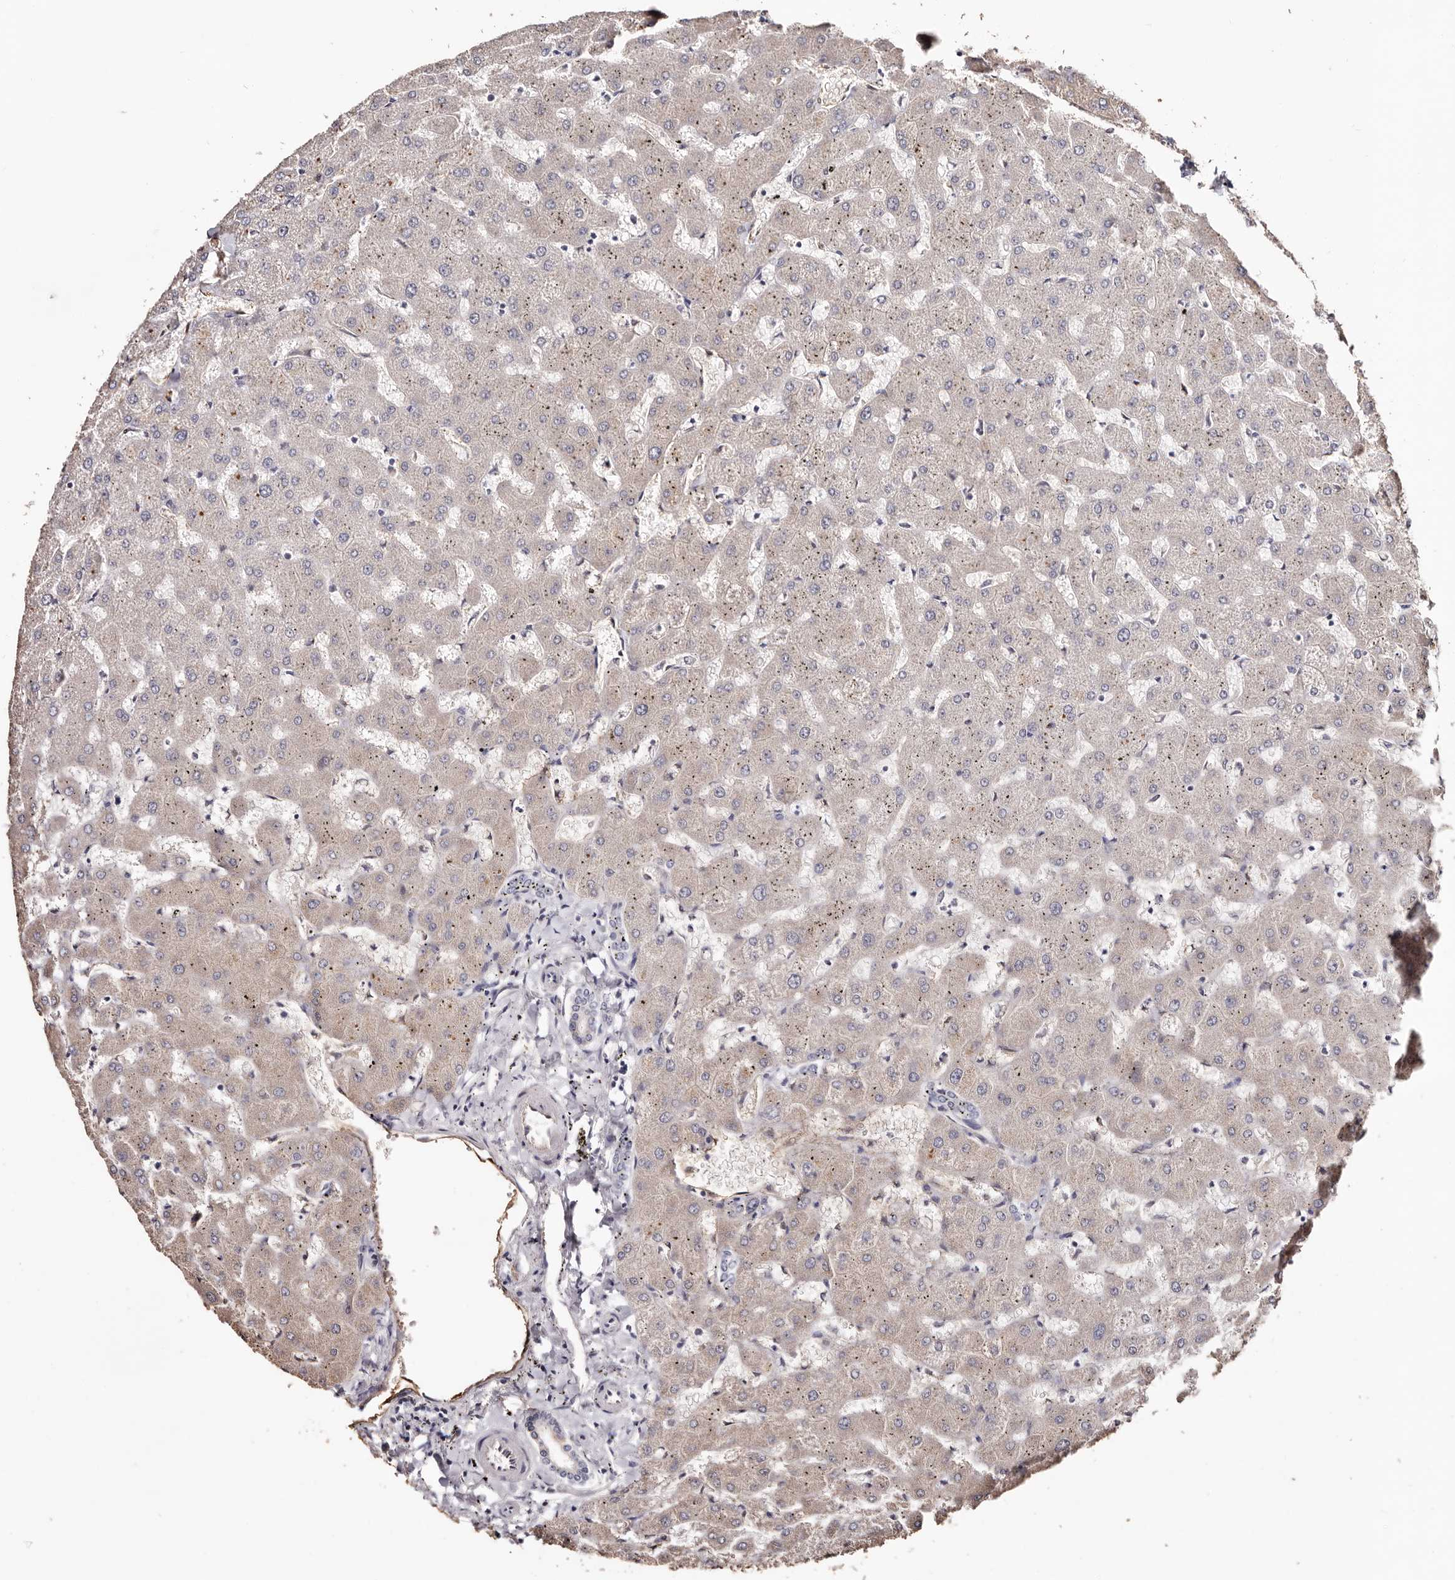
{"staining": {"intensity": "negative", "quantity": "none", "location": "none"}, "tissue": "liver", "cell_type": "Cholangiocytes", "image_type": "normal", "snomed": [{"axis": "morphology", "description": "Normal tissue, NOS"}, {"axis": "topography", "description": "Liver"}], "caption": "Image shows no protein expression in cholangiocytes of benign liver. (DAB immunohistochemistry (IHC) with hematoxylin counter stain).", "gene": "TGM2", "patient": {"sex": "female", "age": 63}}